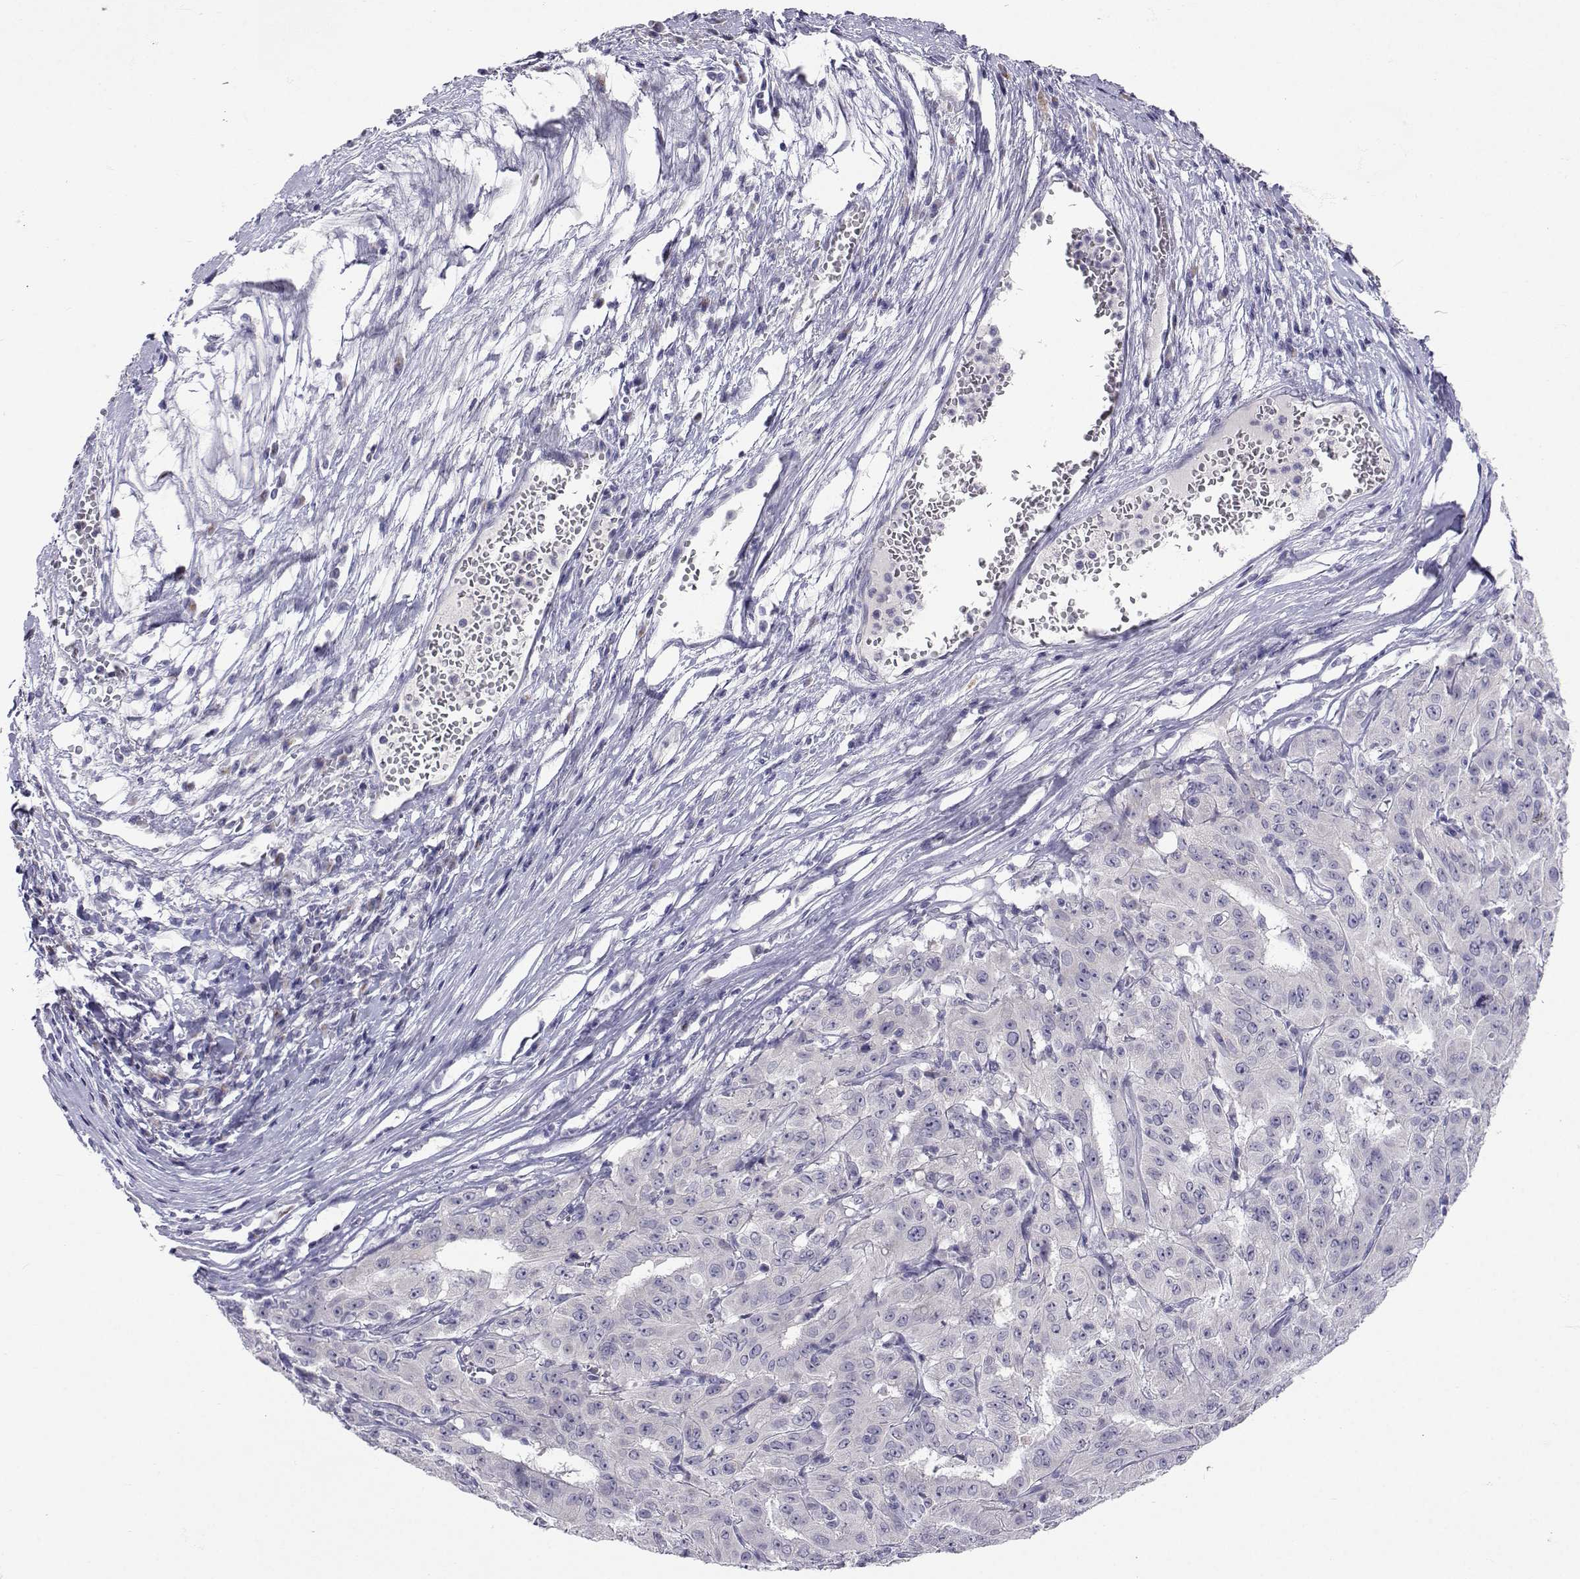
{"staining": {"intensity": "negative", "quantity": "none", "location": "none"}, "tissue": "pancreatic cancer", "cell_type": "Tumor cells", "image_type": "cancer", "snomed": [{"axis": "morphology", "description": "Adenocarcinoma, NOS"}, {"axis": "topography", "description": "Pancreas"}], "caption": "IHC of human pancreatic cancer (adenocarcinoma) displays no staining in tumor cells.", "gene": "SLC6A3", "patient": {"sex": "male", "age": 63}}